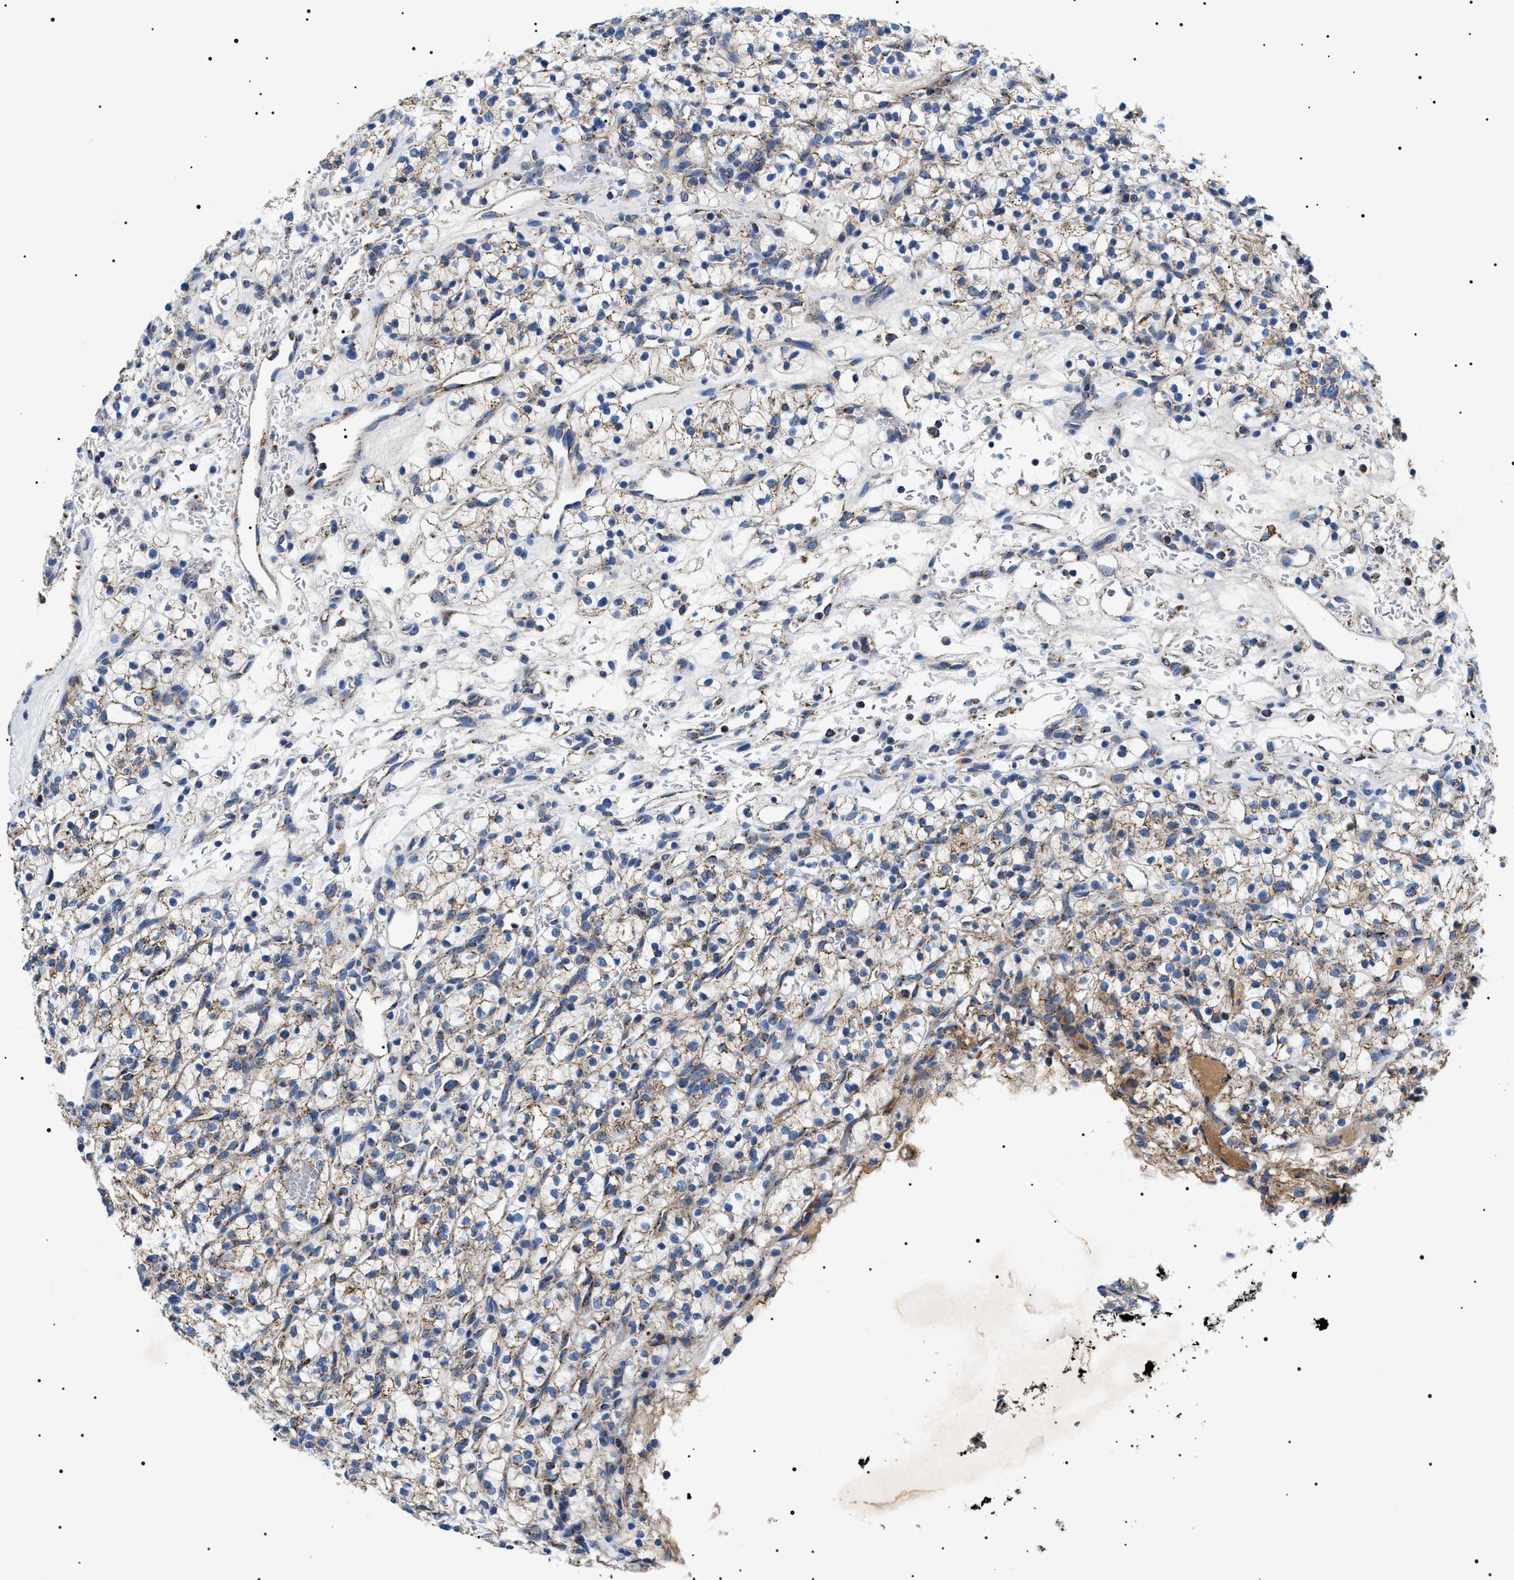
{"staining": {"intensity": "weak", "quantity": "<25%", "location": "cytoplasmic/membranous"}, "tissue": "renal cancer", "cell_type": "Tumor cells", "image_type": "cancer", "snomed": [{"axis": "morphology", "description": "Adenocarcinoma, NOS"}, {"axis": "topography", "description": "Kidney"}], "caption": "Immunohistochemical staining of renal adenocarcinoma displays no significant staining in tumor cells.", "gene": "OXSM", "patient": {"sex": "female", "age": 57}}